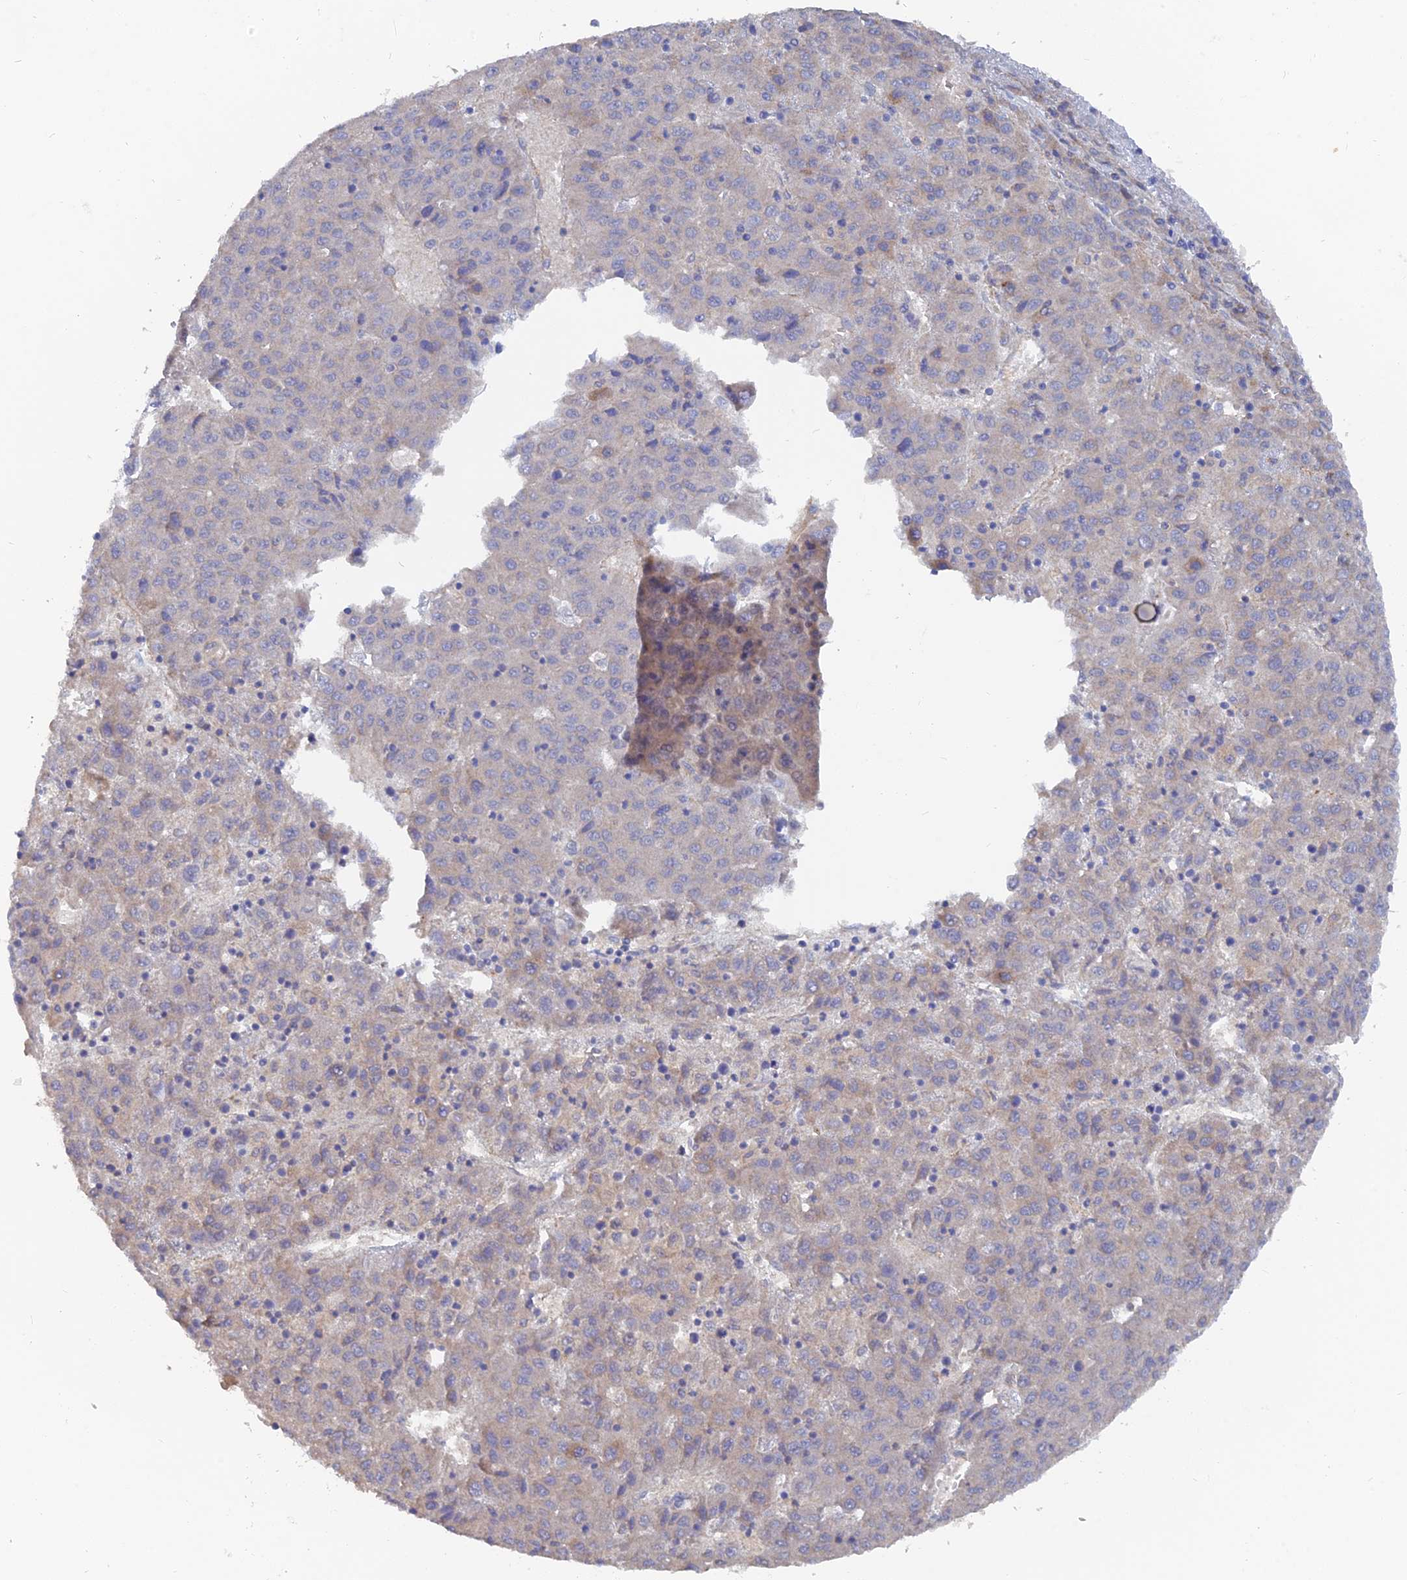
{"staining": {"intensity": "weak", "quantity": "<25%", "location": "cytoplasmic/membranous"}, "tissue": "liver cancer", "cell_type": "Tumor cells", "image_type": "cancer", "snomed": [{"axis": "morphology", "description": "Carcinoma, Hepatocellular, NOS"}, {"axis": "topography", "description": "Liver"}], "caption": "This is an immunohistochemistry micrograph of human liver cancer (hepatocellular carcinoma). There is no expression in tumor cells.", "gene": "ARRDC1", "patient": {"sex": "female", "age": 53}}